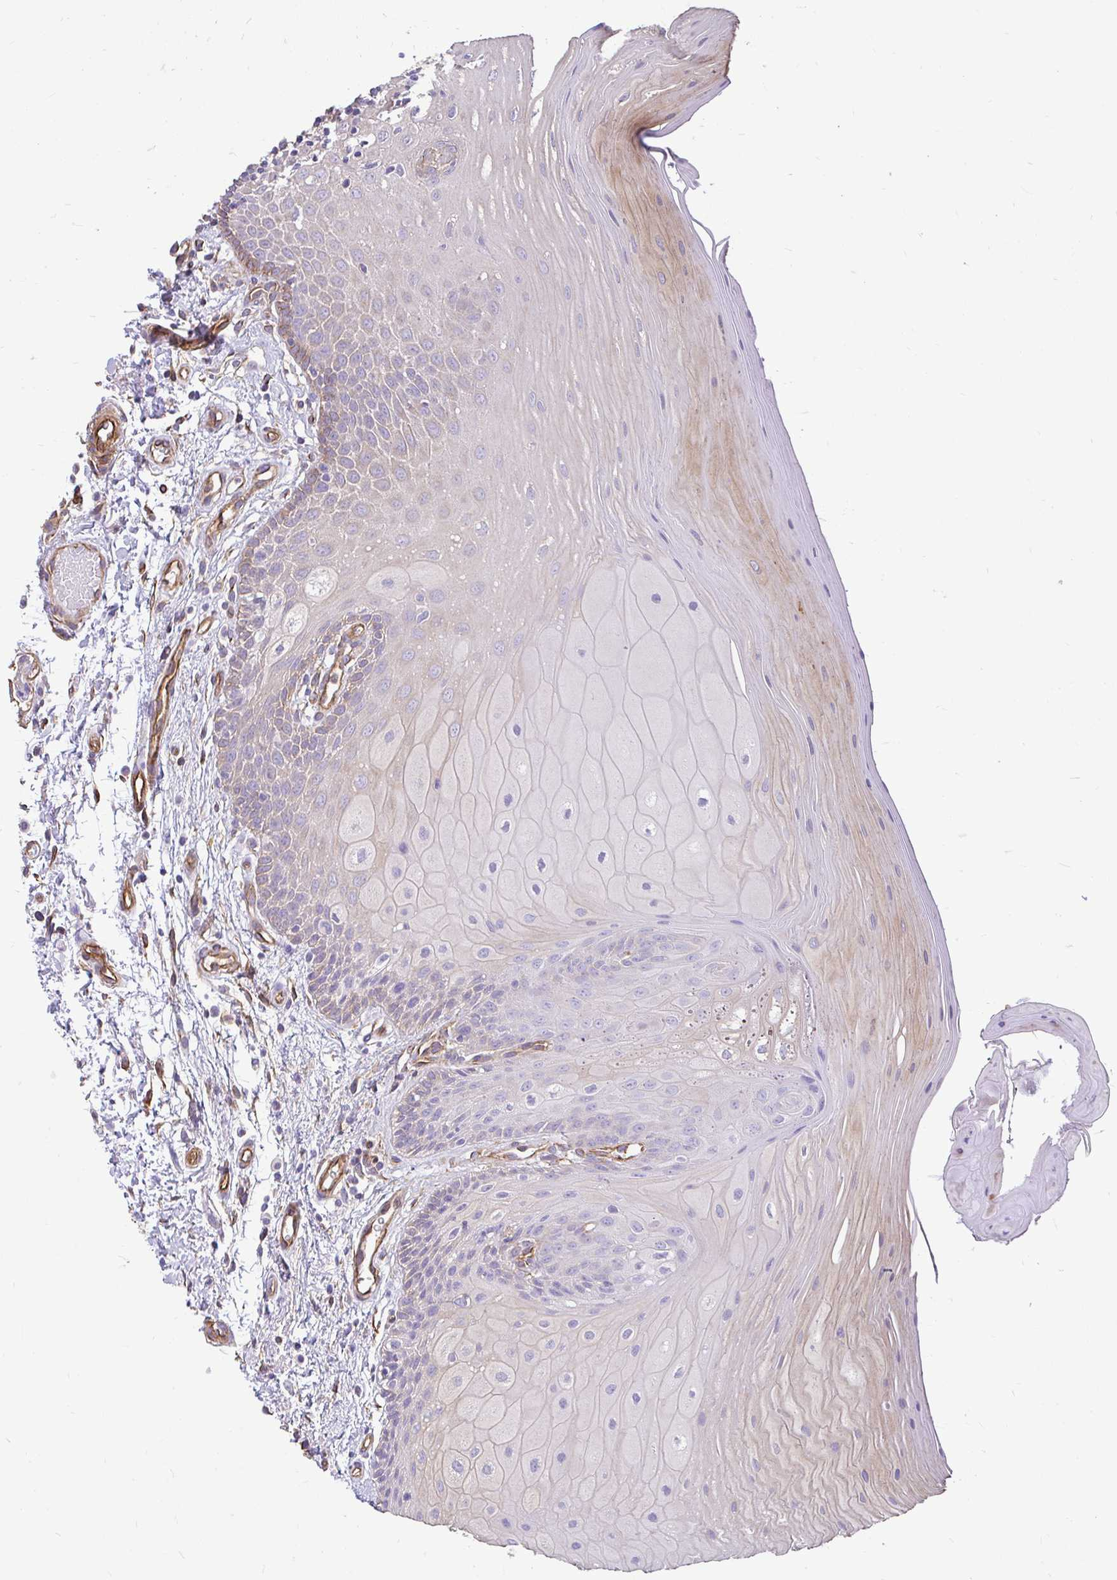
{"staining": {"intensity": "weak", "quantity": "<25%", "location": "cytoplasmic/membranous"}, "tissue": "oral mucosa", "cell_type": "Squamous epithelial cells", "image_type": "normal", "snomed": [{"axis": "morphology", "description": "Normal tissue, NOS"}, {"axis": "topography", "description": "Oral tissue"}, {"axis": "topography", "description": "Tounge, NOS"}, {"axis": "topography", "description": "Head-Neck"}], "caption": "Oral mucosa stained for a protein using immunohistochemistry demonstrates no staining squamous epithelial cells.", "gene": "PTPRK", "patient": {"sex": "female", "age": 84}}